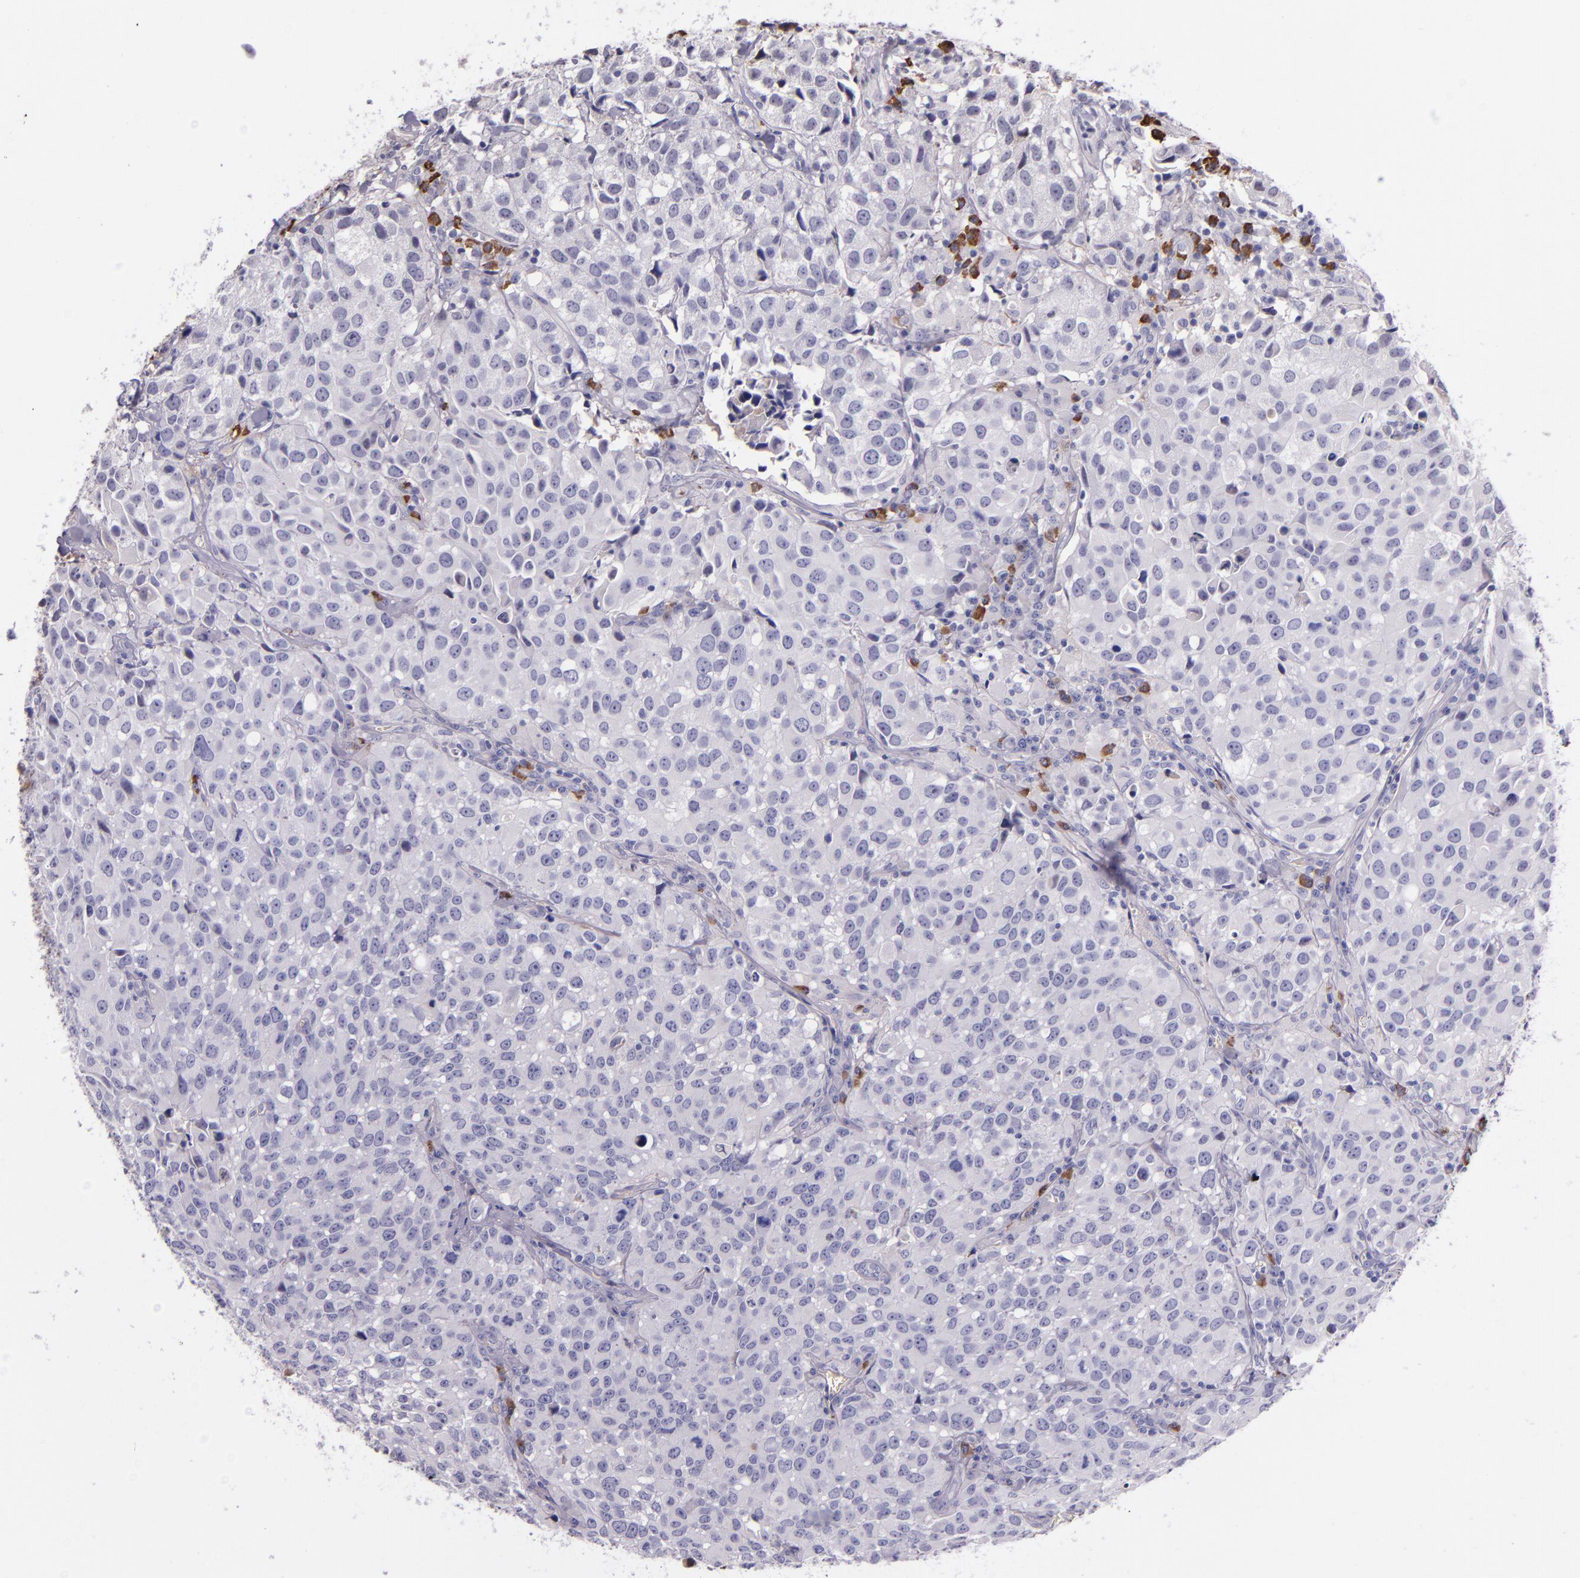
{"staining": {"intensity": "negative", "quantity": "none", "location": "none"}, "tissue": "urothelial cancer", "cell_type": "Tumor cells", "image_type": "cancer", "snomed": [{"axis": "morphology", "description": "Urothelial carcinoma, High grade"}, {"axis": "topography", "description": "Urinary bladder"}], "caption": "This is a histopathology image of immunohistochemistry staining of high-grade urothelial carcinoma, which shows no expression in tumor cells. (DAB (3,3'-diaminobenzidine) immunohistochemistry with hematoxylin counter stain).", "gene": "KNG1", "patient": {"sex": "female", "age": 75}}